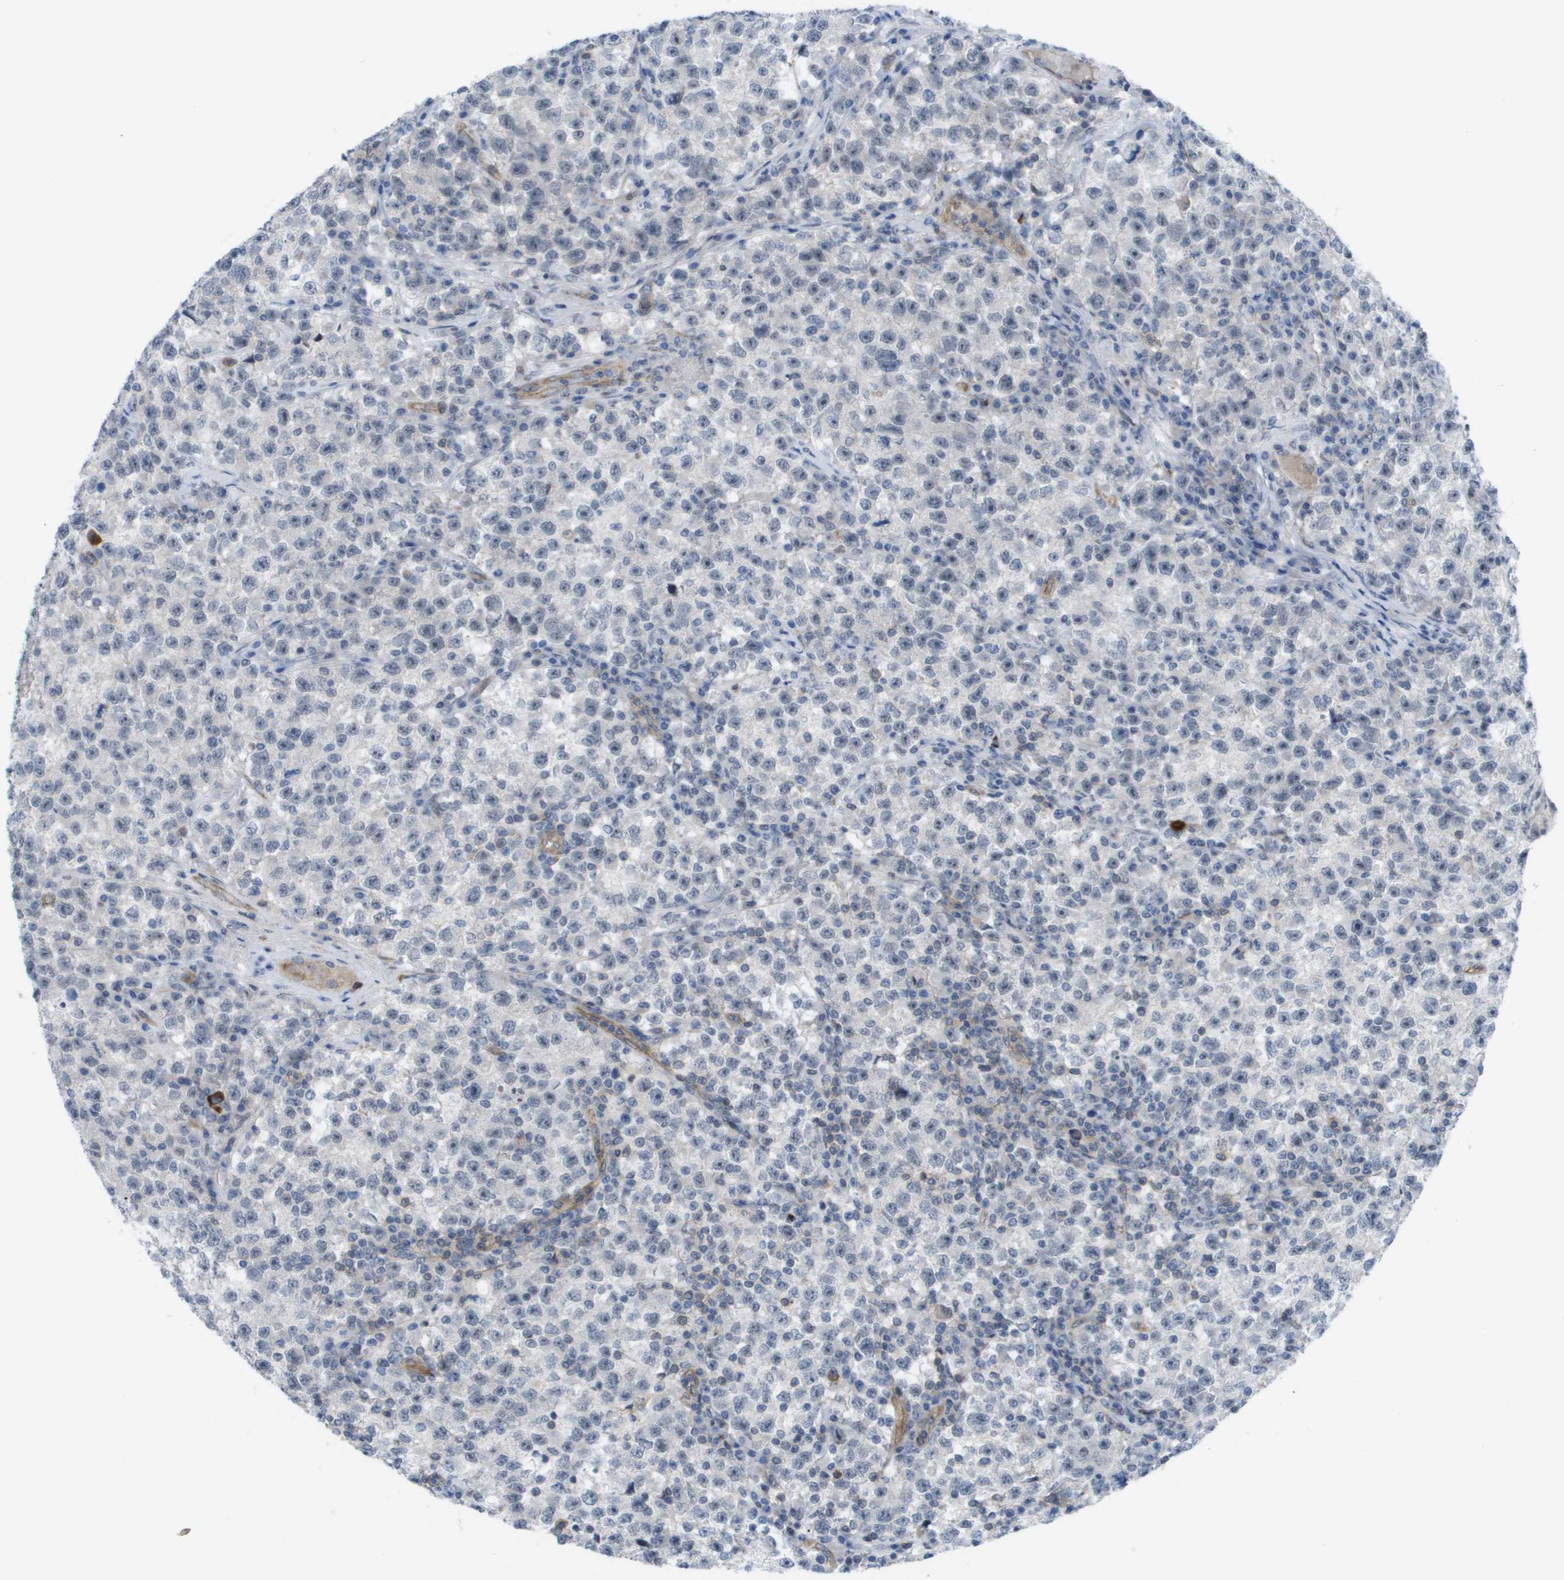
{"staining": {"intensity": "negative", "quantity": "none", "location": "none"}, "tissue": "testis cancer", "cell_type": "Tumor cells", "image_type": "cancer", "snomed": [{"axis": "morphology", "description": "Seminoma, NOS"}, {"axis": "topography", "description": "Testis"}], "caption": "This photomicrograph is of testis cancer (seminoma) stained with immunohistochemistry to label a protein in brown with the nuclei are counter-stained blue. There is no positivity in tumor cells.", "gene": "MTARC2", "patient": {"sex": "male", "age": 22}}